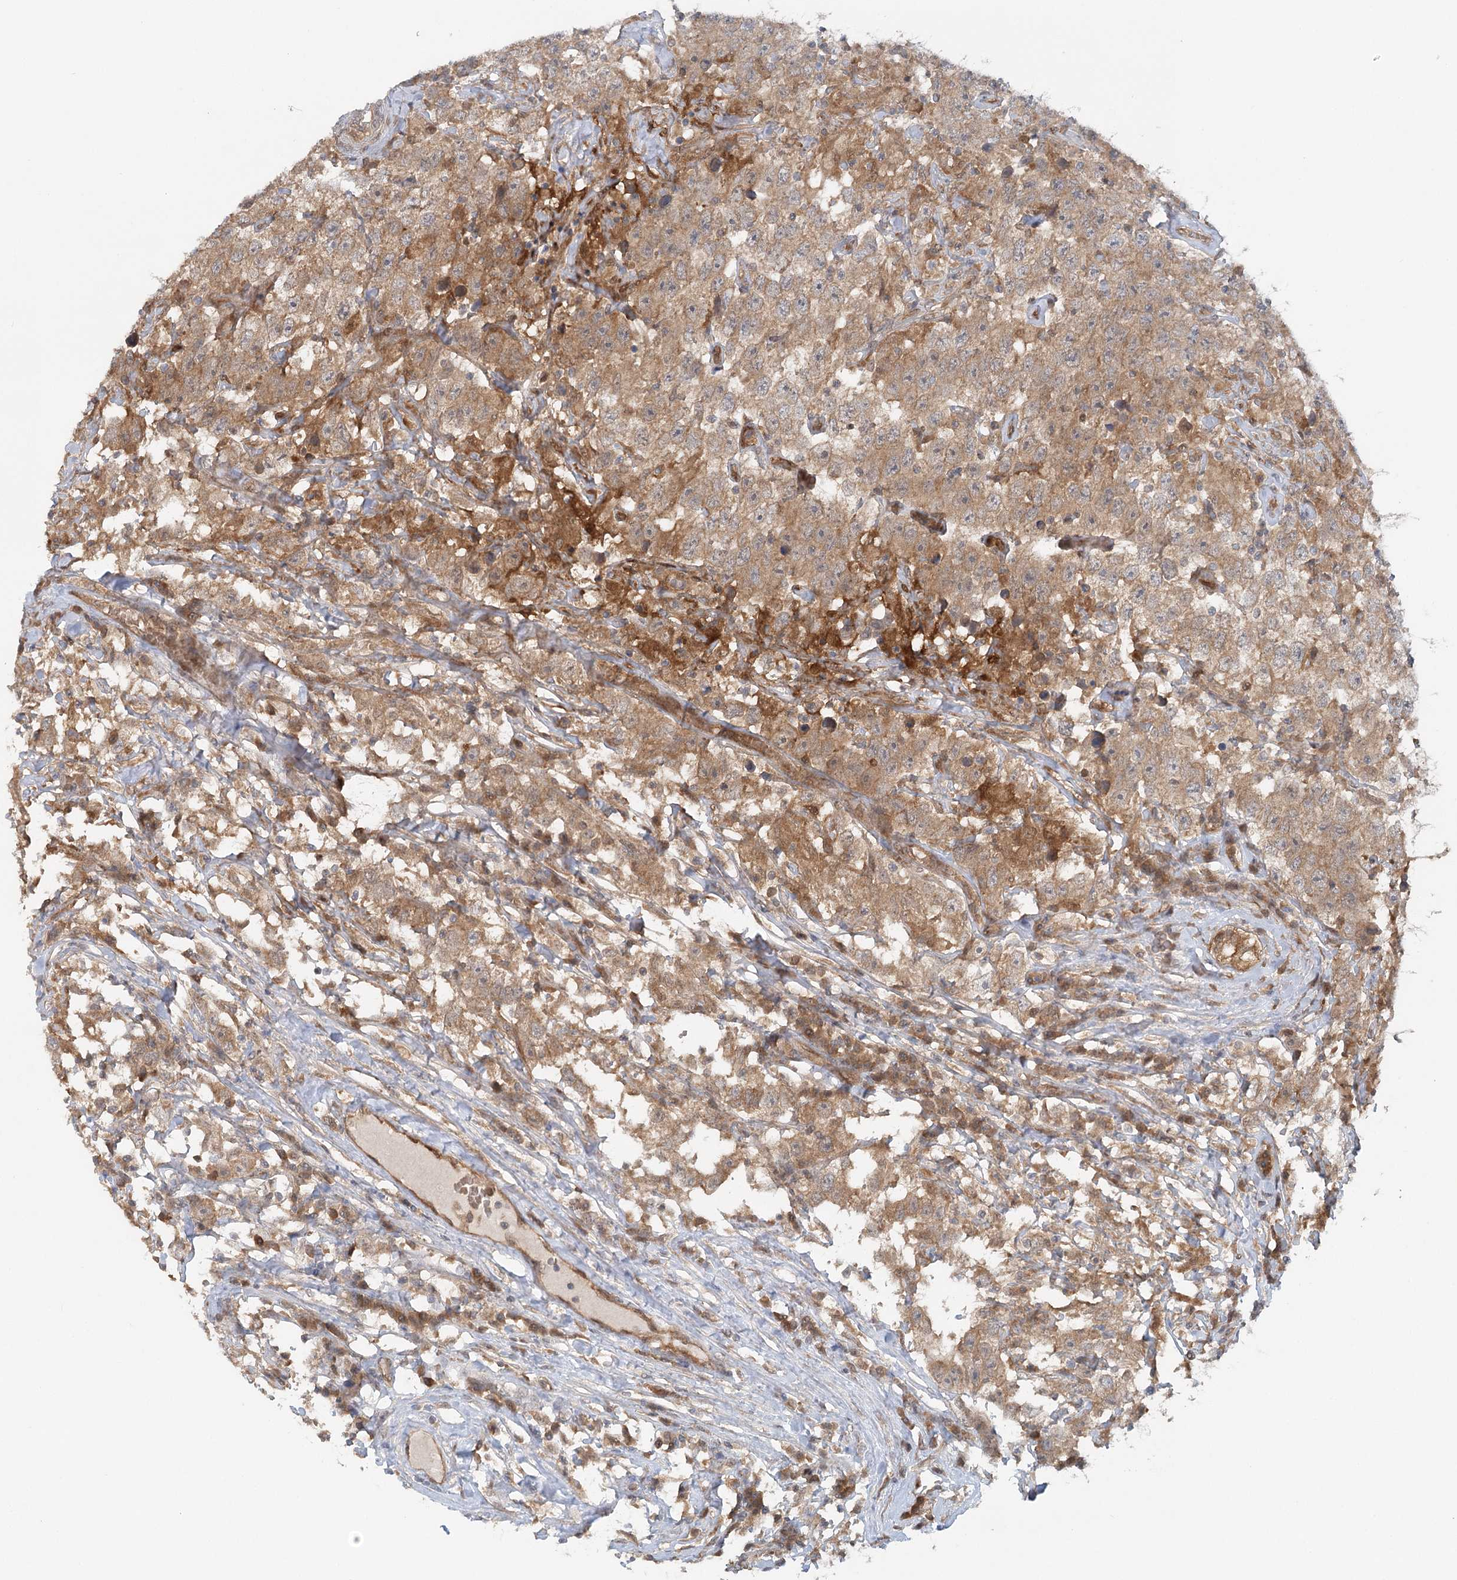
{"staining": {"intensity": "moderate", "quantity": ">75%", "location": "cytoplasmic/membranous"}, "tissue": "testis cancer", "cell_type": "Tumor cells", "image_type": "cancer", "snomed": [{"axis": "morphology", "description": "Seminoma, NOS"}, {"axis": "topography", "description": "Testis"}], "caption": "Moderate cytoplasmic/membranous expression is present in approximately >75% of tumor cells in testis cancer (seminoma).", "gene": "GBE1", "patient": {"sex": "male", "age": 41}}